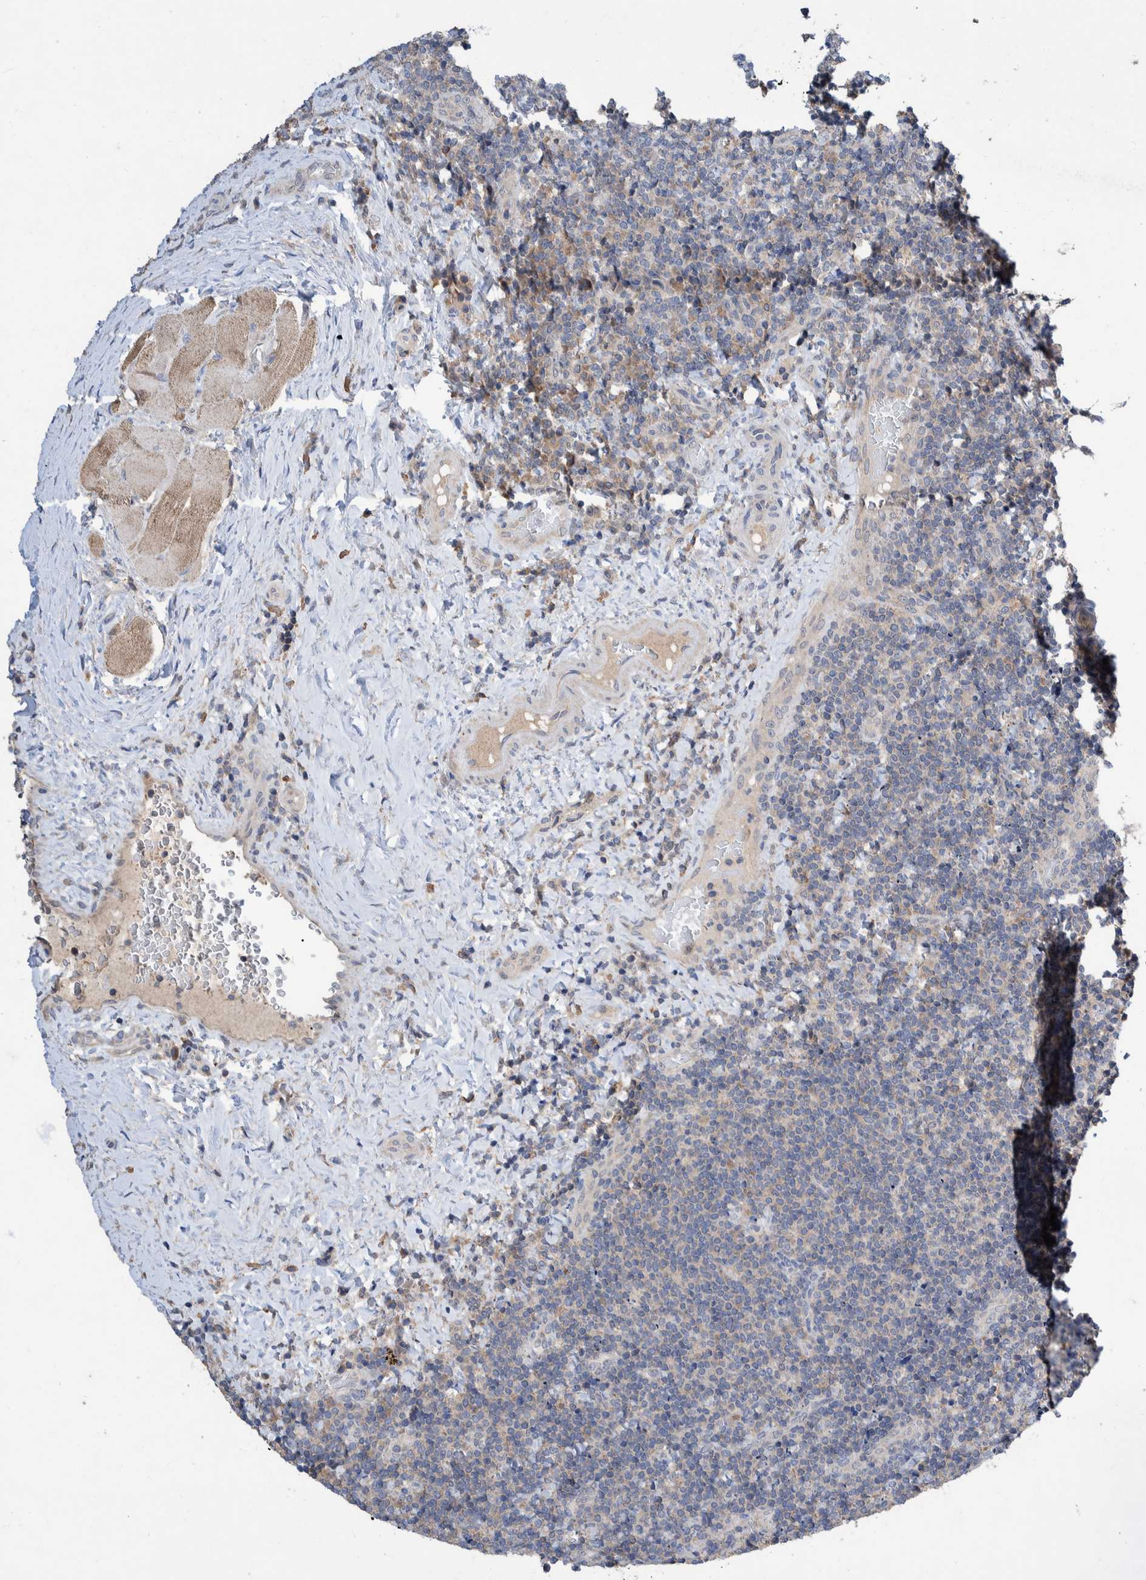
{"staining": {"intensity": "negative", "quantity": "none", "location": "none"}, "tissue": "lymphoma", "cell_type": "Tumor cells", "image_type": "cancer", "snomed": [{"axis": "morphology", "description": "Malignant lymphoma, non-Hodgkin's type, High grade"}, {"axis": "topography", "description": "Tonsil"}], "caption": "An immunohistochemistry histopathology image of lymphoma is shown. There is no staining in tumor cells of lymphoma. The staining was performed using DAB (3,3'-diaminobenzidine) to visualize the protein expression in brown, while the nuclei were stained in blue with hematoxylin (Magnification: 20x).", "gene": "PLPBP", "patient": {"sex": "female", "age": 36}}